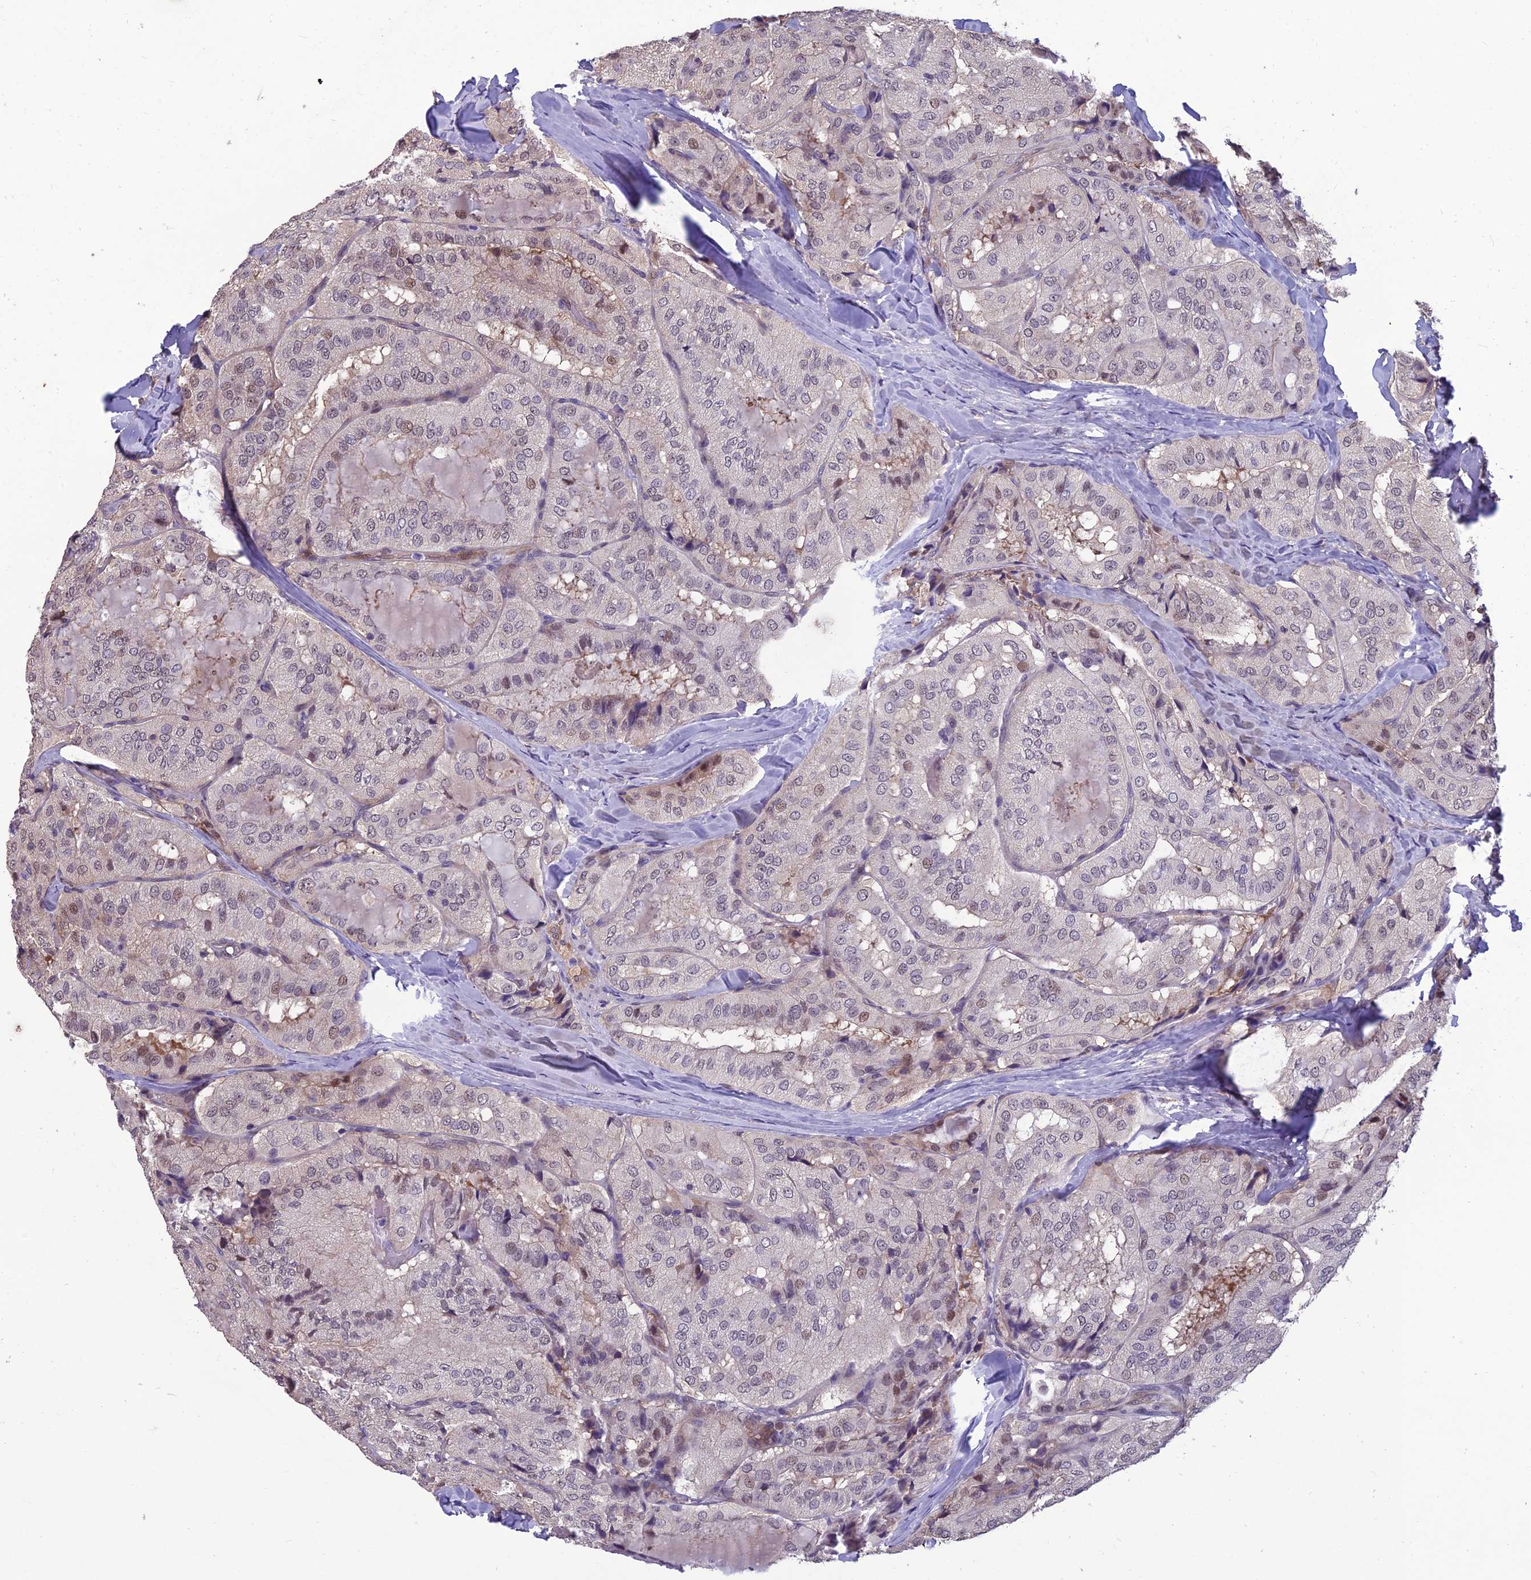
{"staining": {"intensity": "weak", "quantity": "<25%", "location": "nuclear"}, "tissue": "thyroid cancer", "cell_type": "Tumor cells", "image_type": "cancer", "snomed": [{"axis": "morphology", "description": "Normal tissue, NOS"}, {"axis": "morphology", "description": "Papillary adenocarcinoma, NOS"}, {"axis": "topography", "description": "Thyroid gland"}], "caption": "High power microscopy image of an immunohistochemistry image of thyroid cancer (papillary adenocarcinoma), revealing no significant staining in tumor cells.", "gene": "GRWD1", "patient": {"sex": "female", "age": 59}}